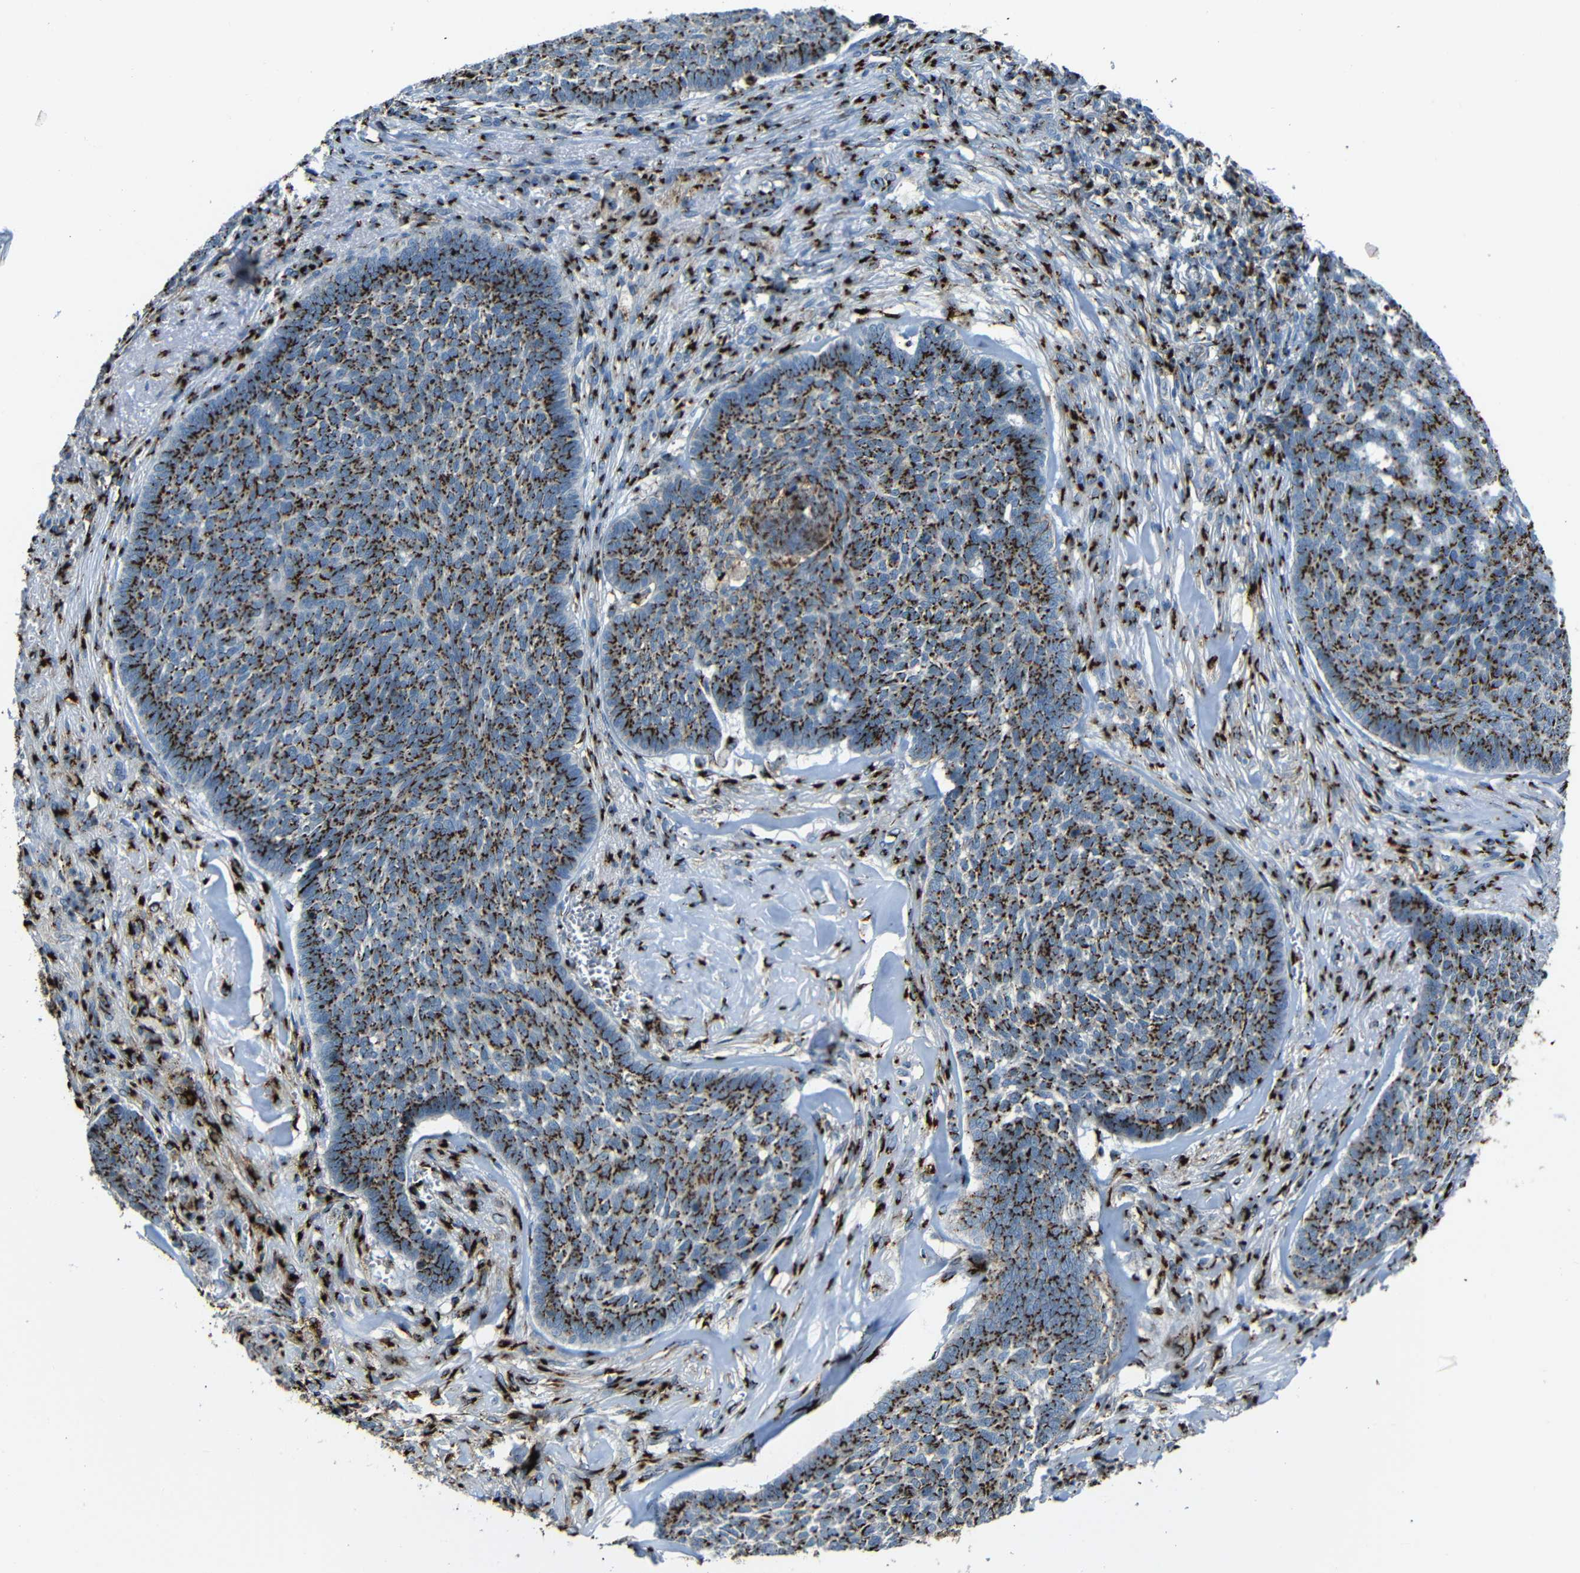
{"staining": {"intensity": "strong", "quantity": ">75%", "location": "cytoplasmic/membranous"}, "tissue": "skin cancer", "cell_type": "Tumor cells", "image_type": "cancer", "snomed": [{"axis": "morphology", "description": "Basal cell carcinoma"}, {"axis": "topography", "description": "Skin"}], "caption": "Skin cancer (basal cell carcinoma) stained for a protein shows strong cytoplasmic/membranous positivity in tumor cells.", "gene": "TGOLN2", "patient": {"sex": "male", "age": 84}}